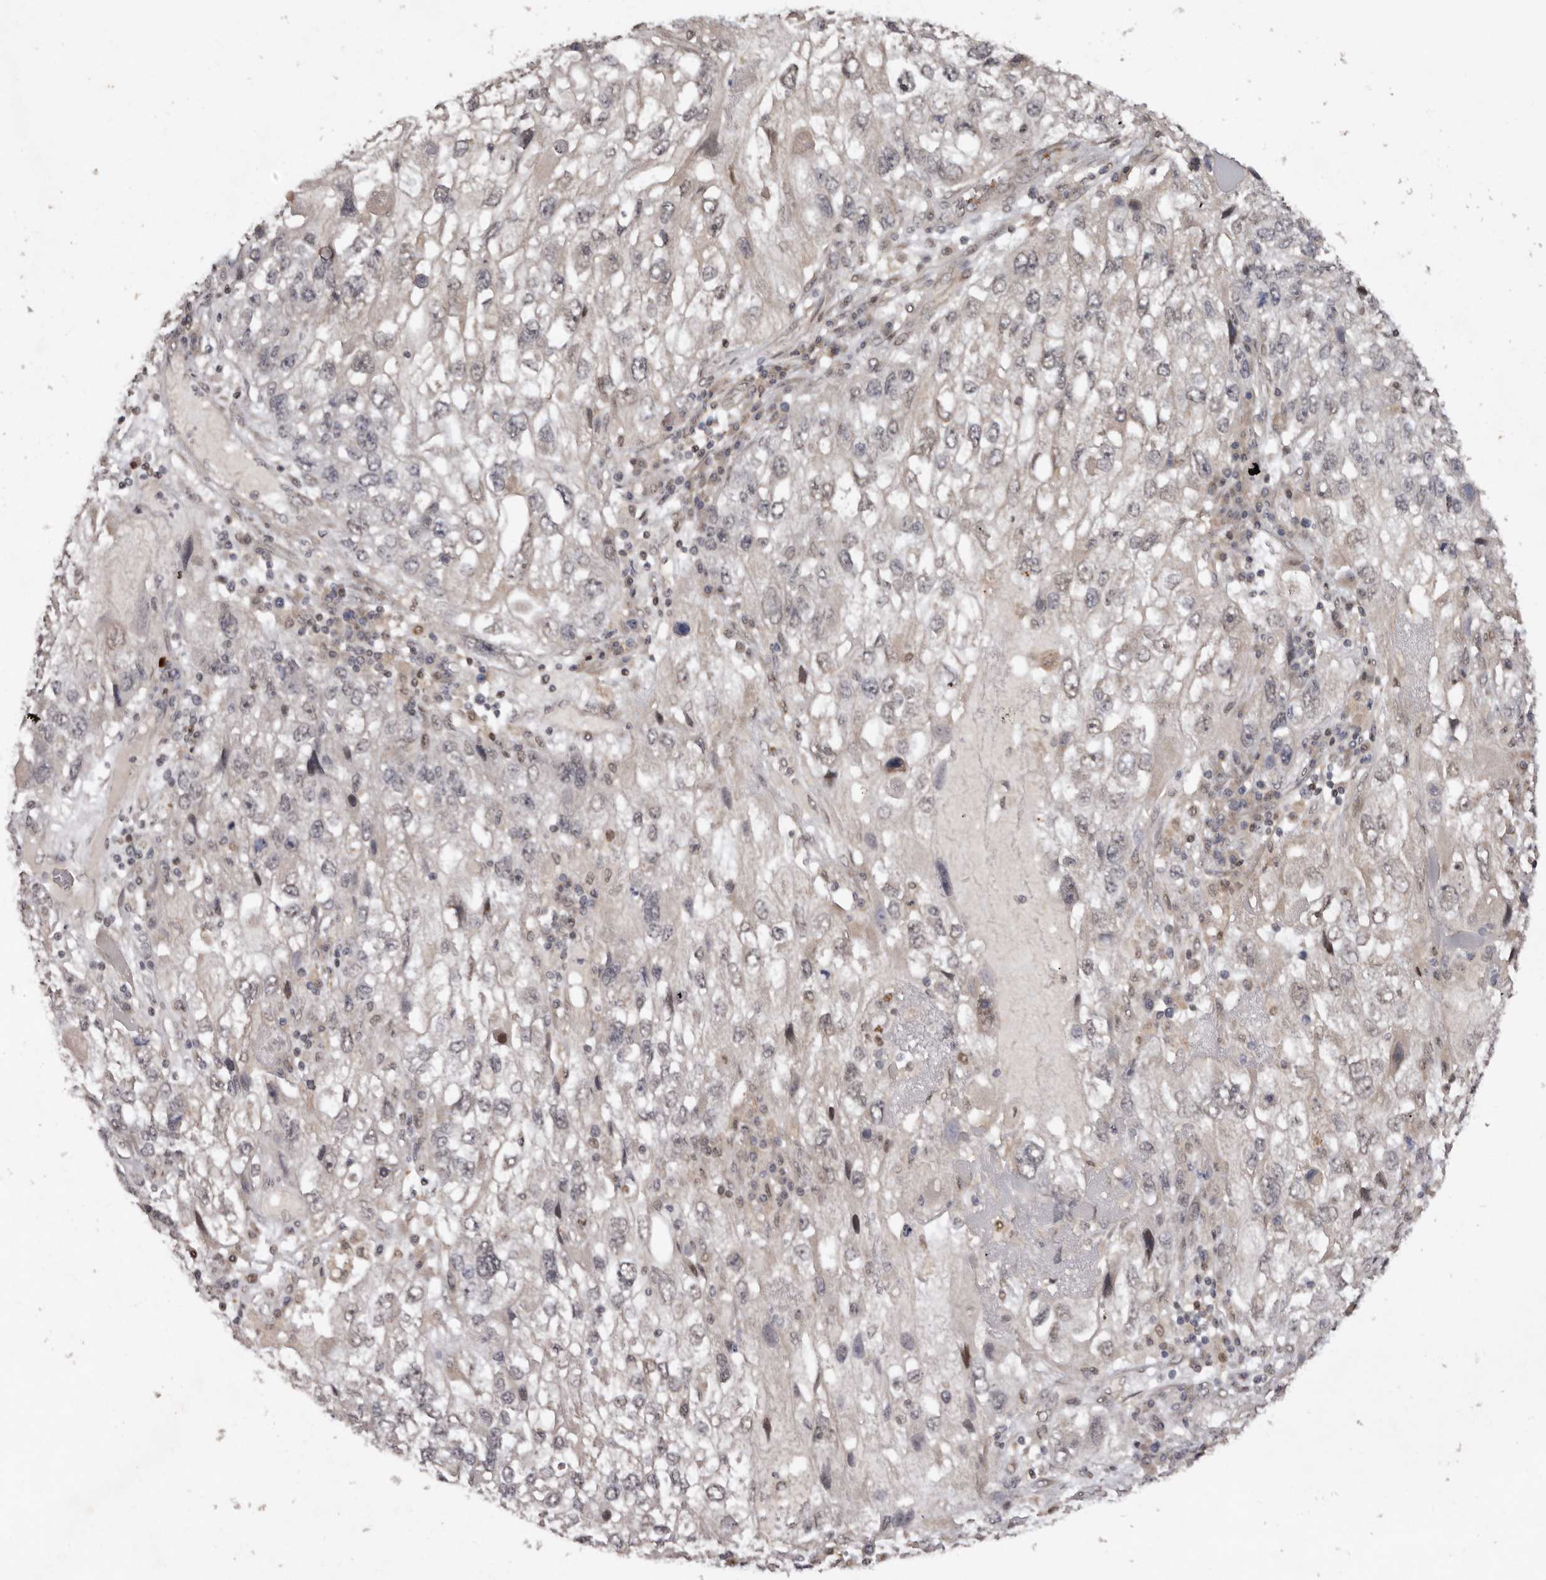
{"staining": {"intensity": "weak", "quantity": "25%-75%", "location": "cytoplasmic/membranous"}, "tissue": "endometrial cancer", "cell_type": "Tumor cells", "image_type": "cancer", "snomed": [{"axis": "morphology", "description": "Adenocarcinoma, NOS"}, {"axis": "topography", "description": "Endometrium"}], "caption": "Endometrial cancer stained with a brown dye demonstrates weak cytoplasmic/membranous positive expression in about 25%-75% of tumor cells.", "gene": "ABL1", "patient": {"sex": "female", "age": 49}}